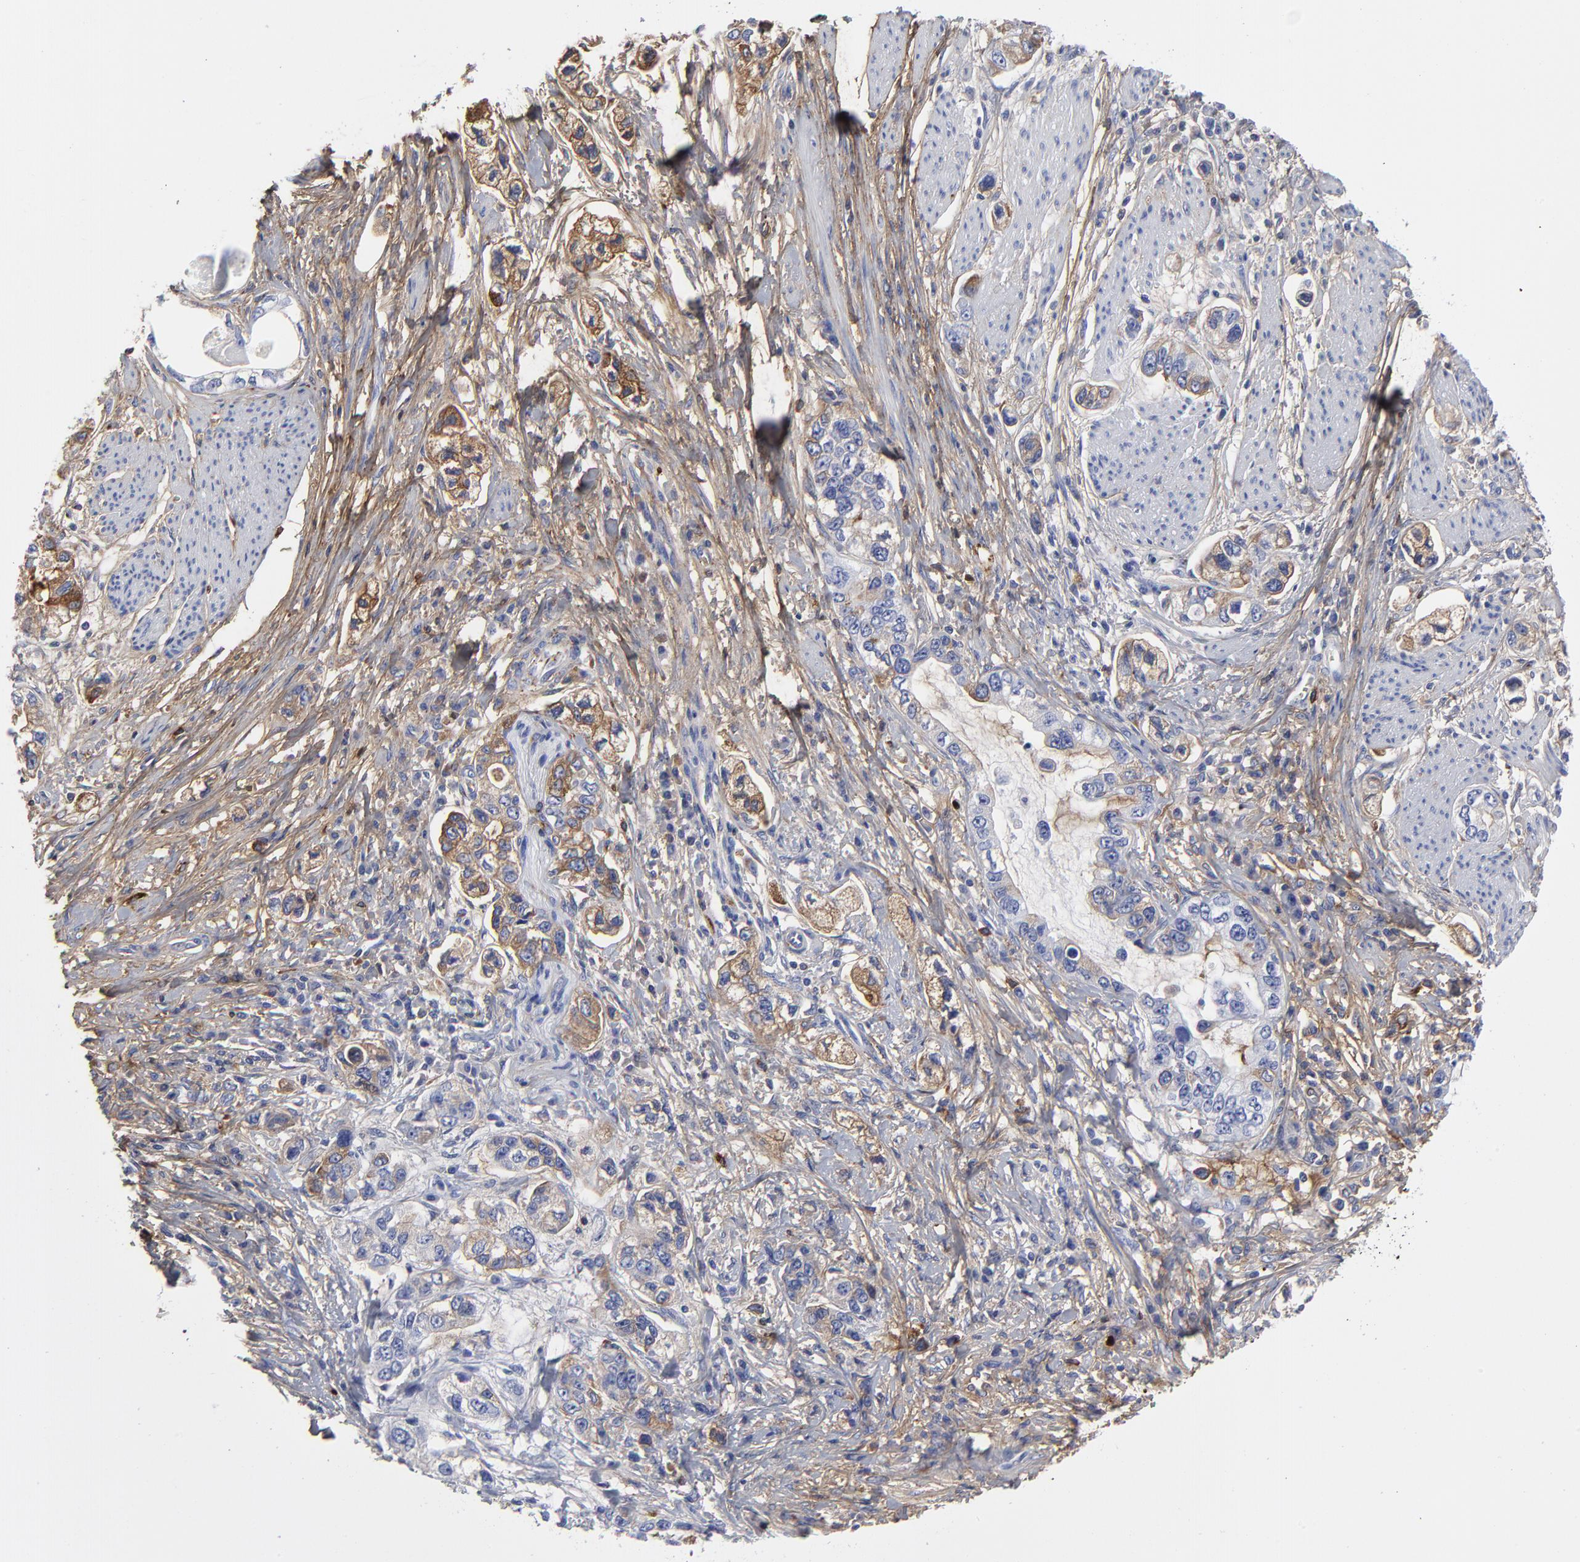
{"staining": {"intensity": "strong", "quantity": ">75%", "location": "cytoplasmic/membranous"}, "tissue": "stomach cancer", "cell_type": "Tumor cells", "image_type": "cancer", "snomed": [{"axis": "morphology", "description": "Adenocarcinoma, NOS"}, {"axis": "topography", "description": "Stomach, lower"}], "caption": "Protein staining reveals strong cytoplasmic/membranous positivity in about >75% of tumor cells in stomach cancer (adenocarcinoma).", "gene": "DCN", "patient": {"sex": "female", "age": 93}}